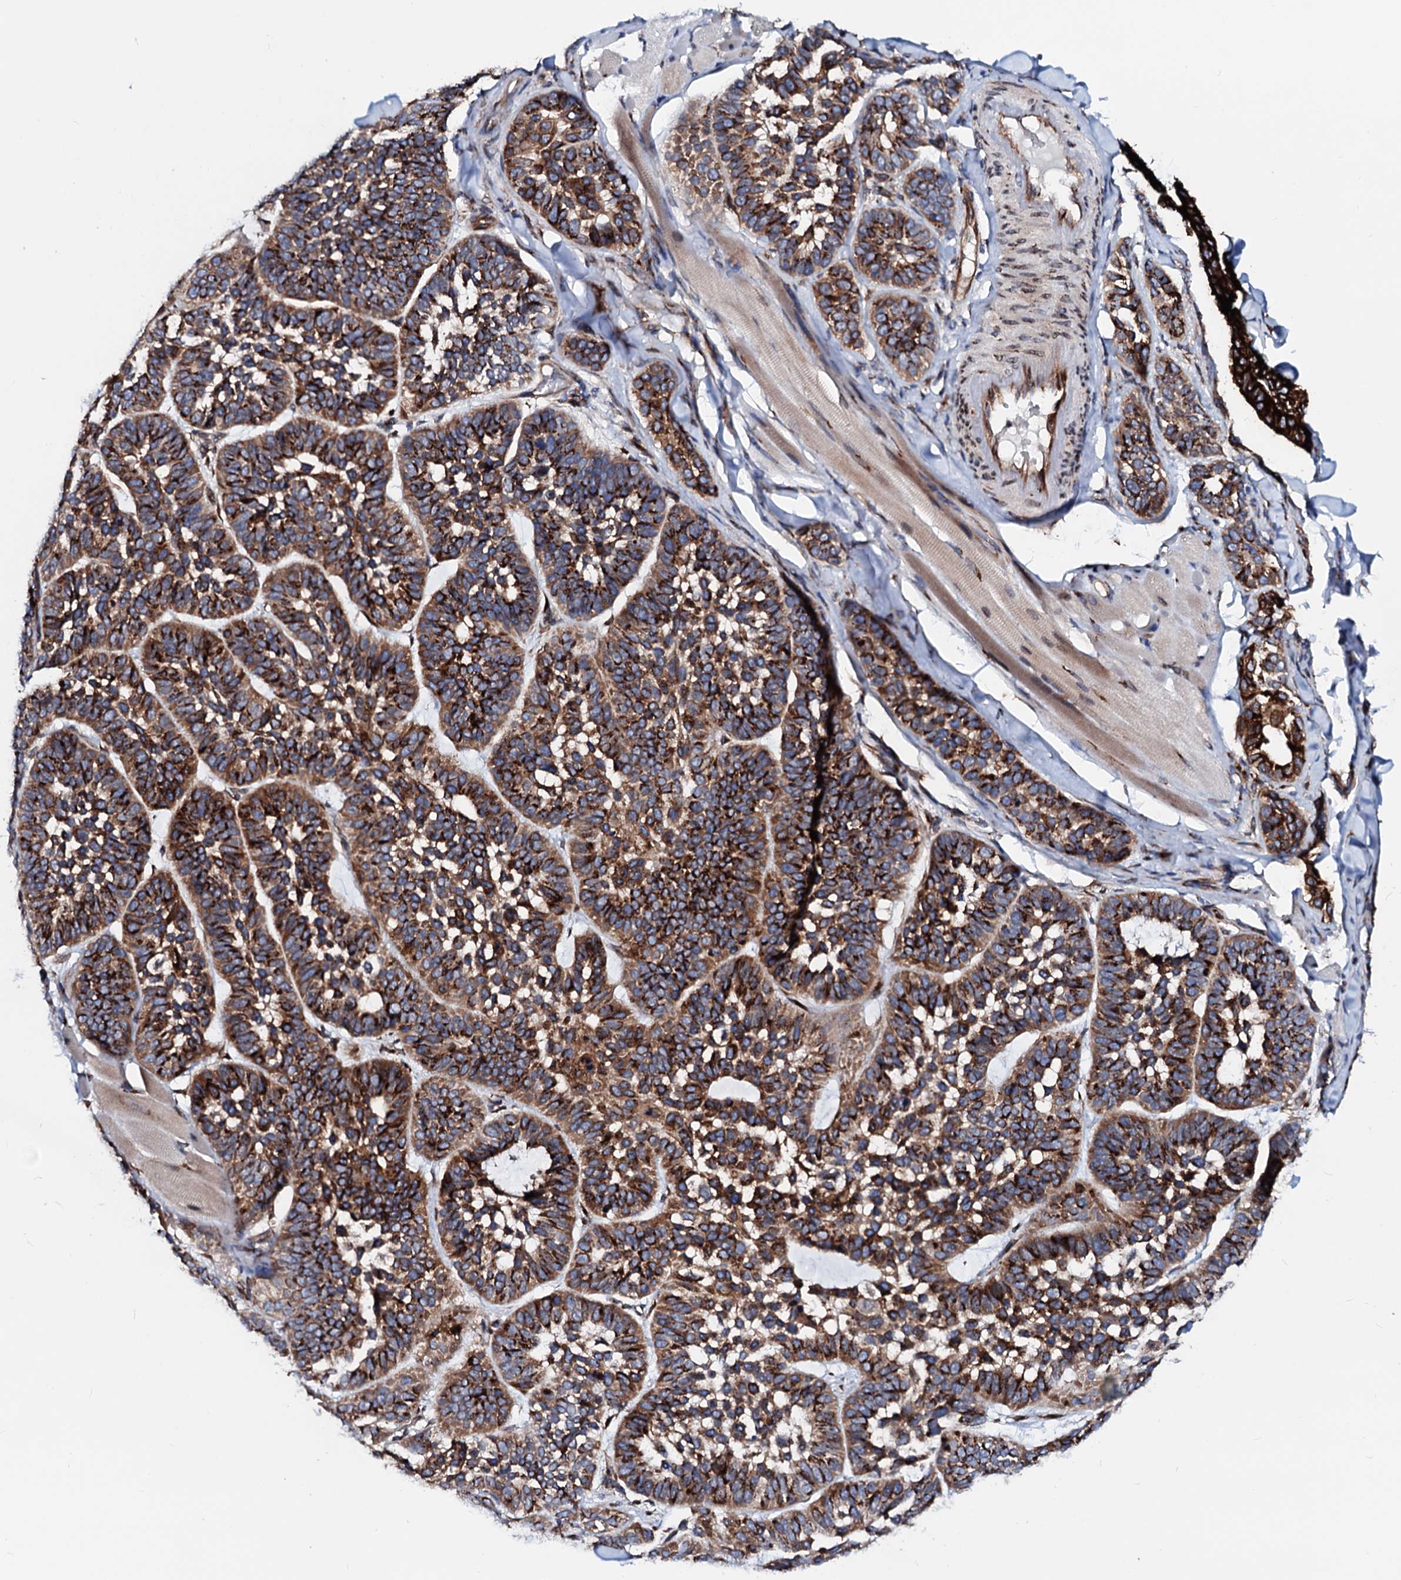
{"staining": {"intensity": "strong", "quantity": ">75%", "location": "cytoplasmic/membranous"}, "tissue": "skin cancer", "cell_type": "Tumor cells", "image_type": "cancer", "snomed": [{"axis": "morphology", "description": "Basal cell carcinoma"}, {"axis": "topography", "description": "Skin"}], "caption": "High-power microscopy captured an IHC histopathology image of skin basal cell carcinoma, revealing strong cytoplasmic/membranous expression in about >75% of tumor cells.", "gene": "TMCO3", "patient": {"sex": "male", "age": 62}}